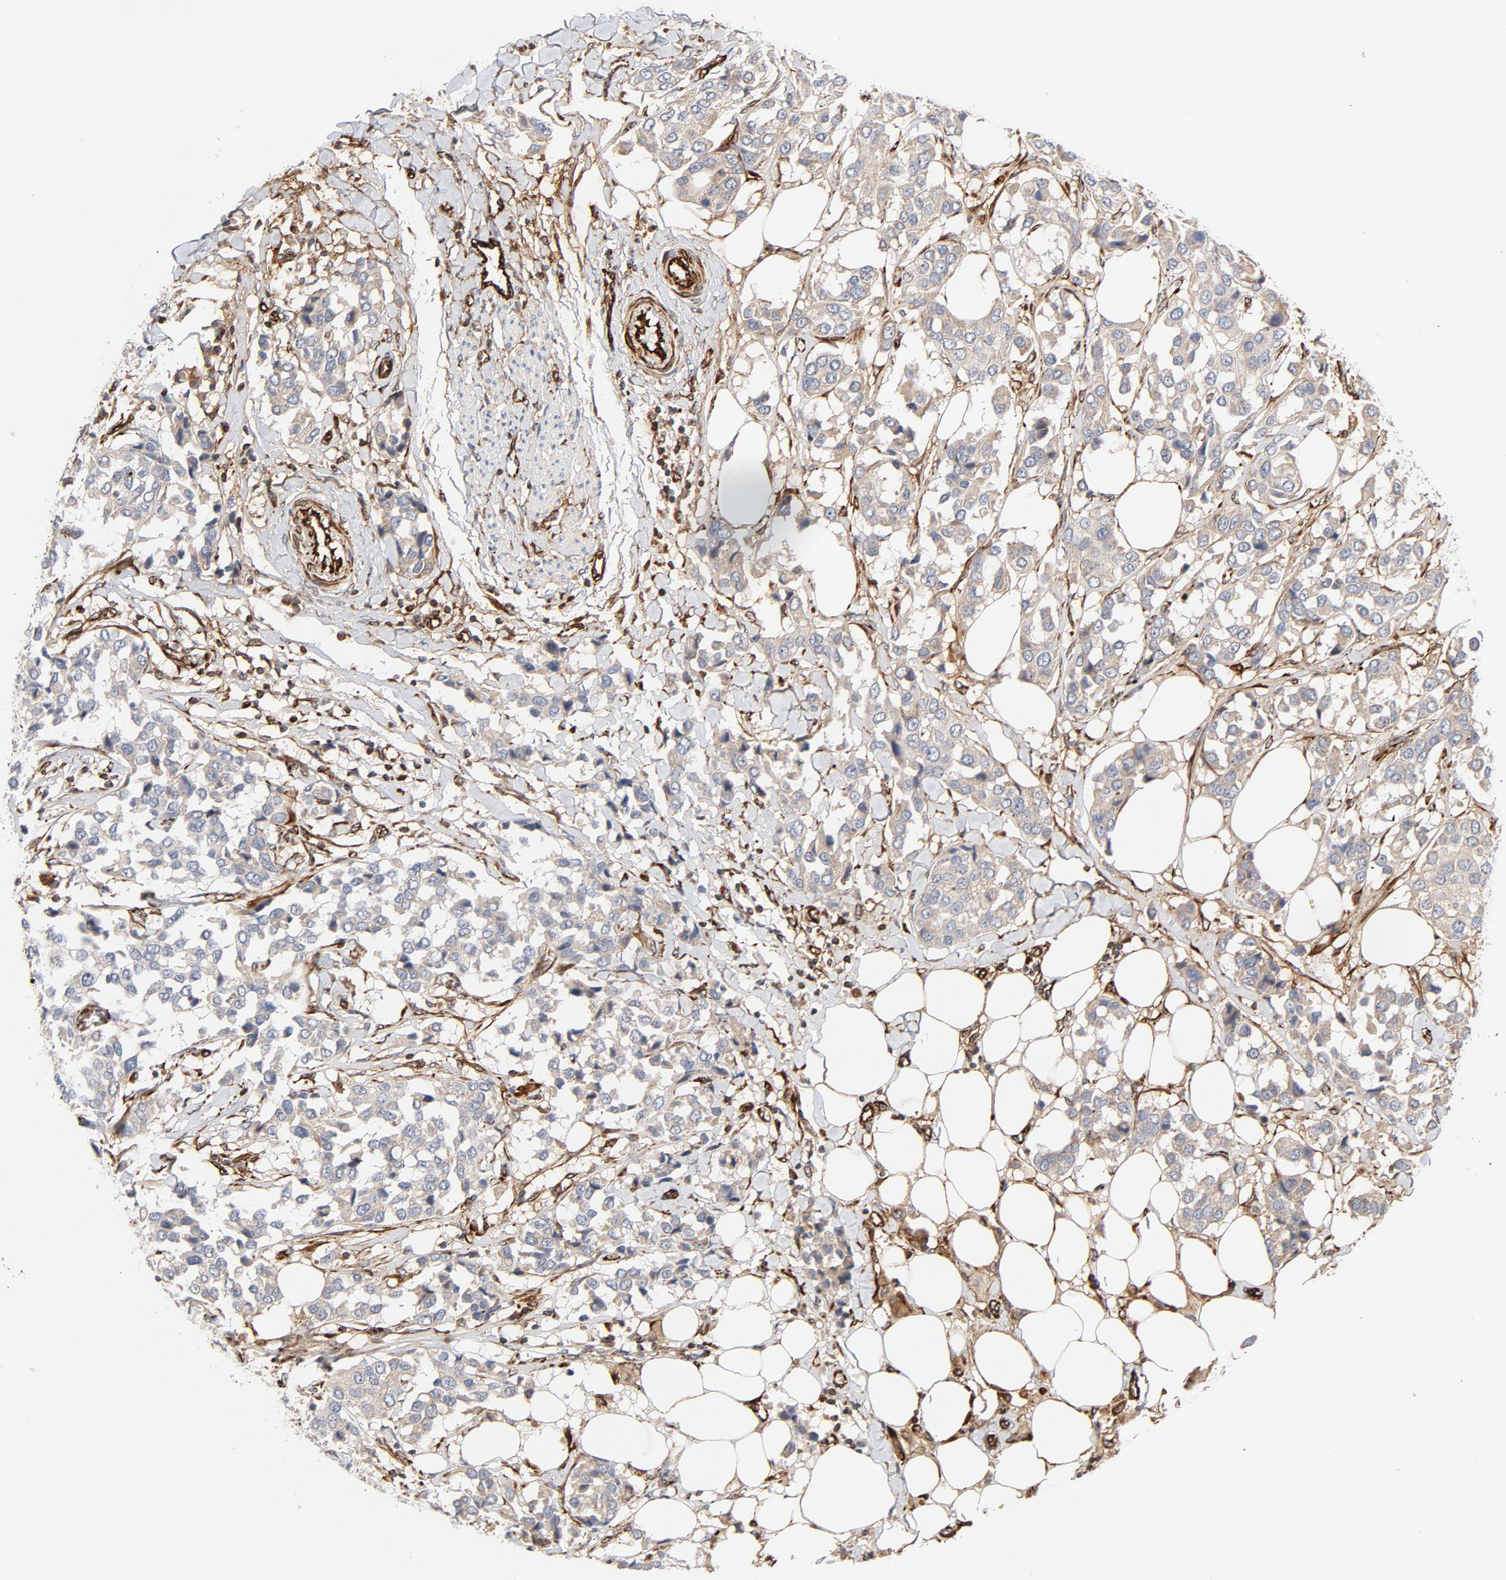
{"staining": {"intensity": "weak", "quantity": ">75%", "location": "cytoplasmic/membranous"}, "tissue": "breast cancer", "cell_type": "Tumor cells", "image_type": "cancer", "snomed": [{"axis": "morphology", "description": "Duct carcinoma"}, {"axis": "topography", "description": "Breast"}], "caption": "Immunohistochemical staining of human breast cancer (invasive ductal carcinoma) displays low levels of weak cytoplasmic/membranous protein staining in about >75% of tumor cells.", "gene": "FAM118A", "patient": {"sex": "female", "age": 80}}